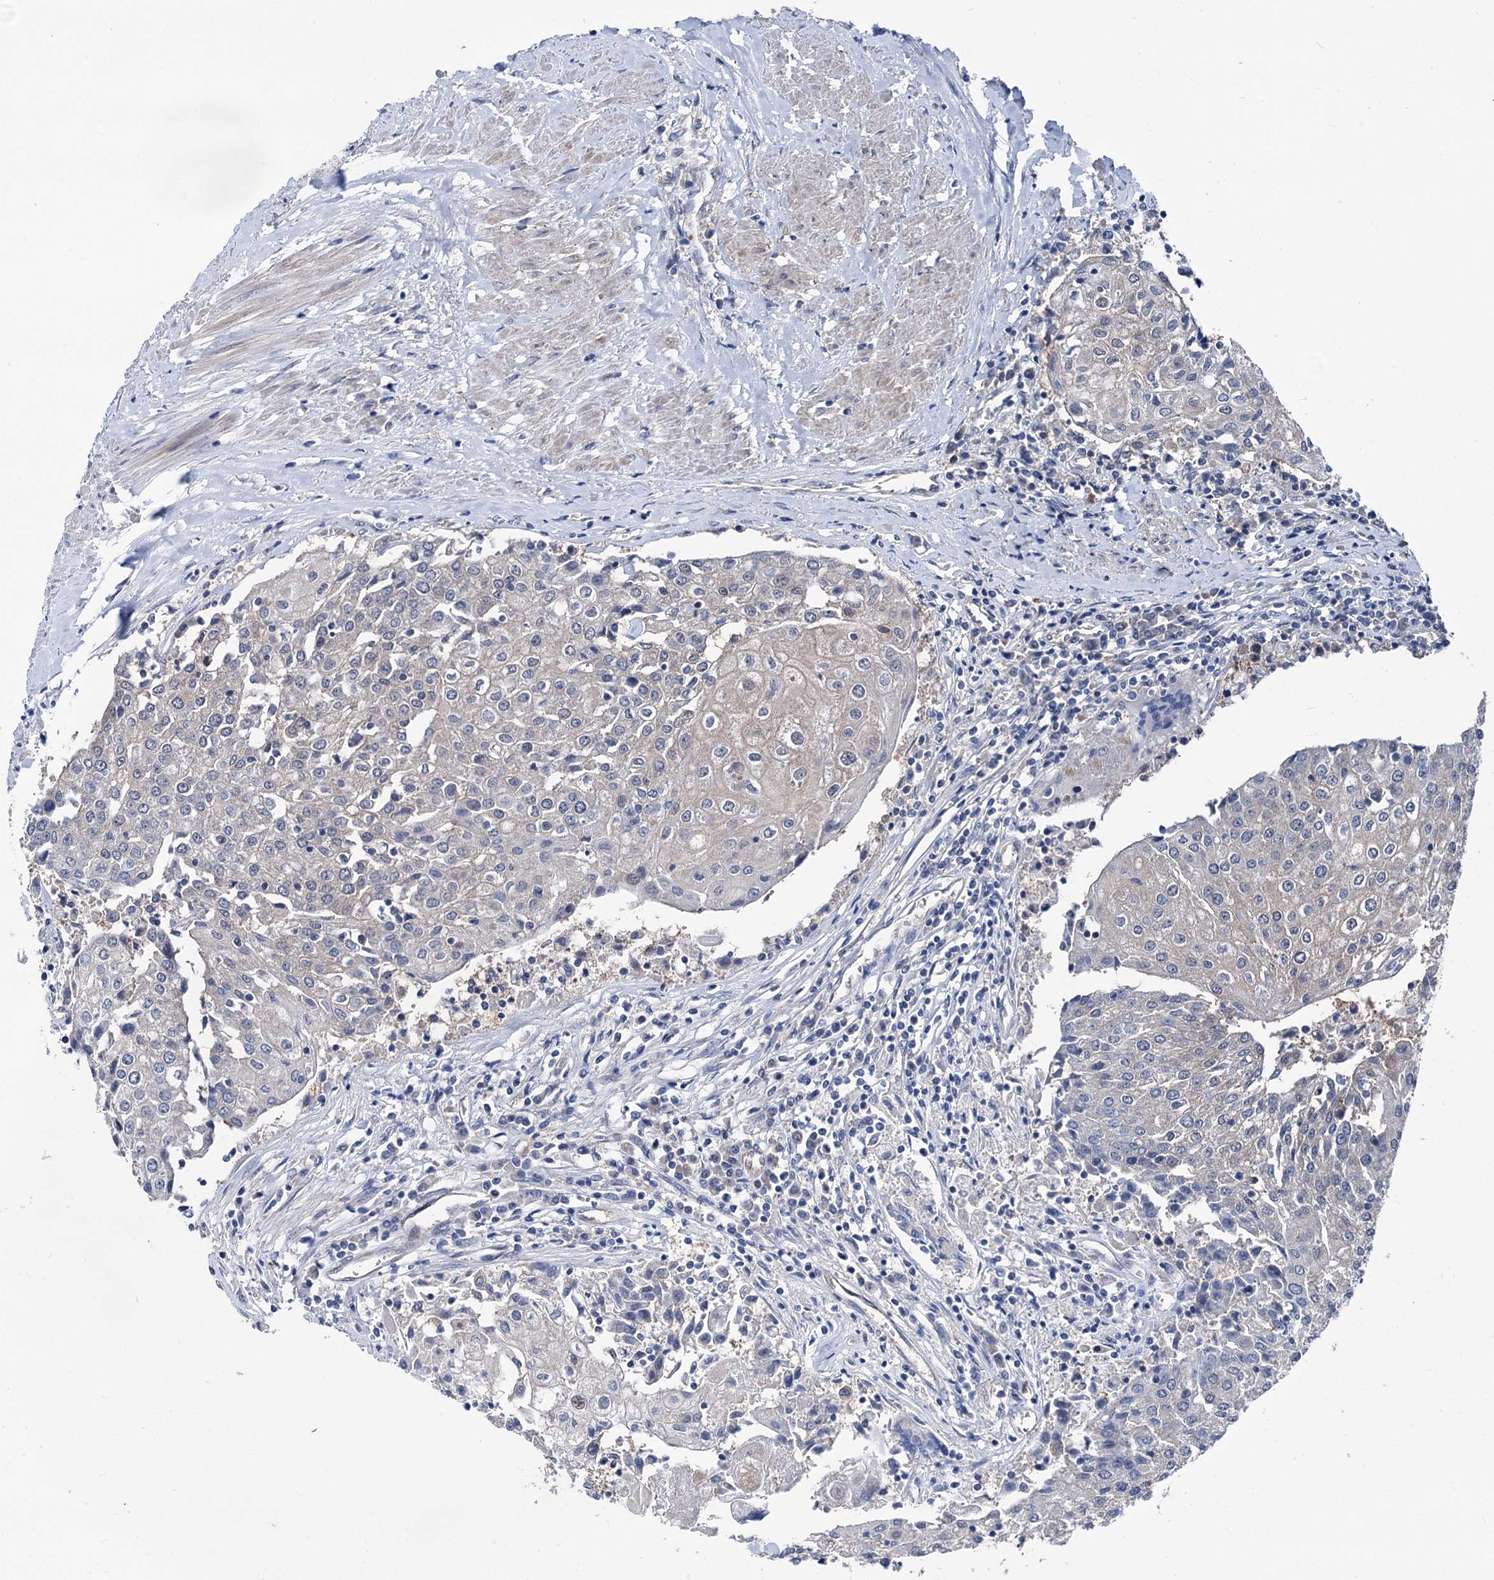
{"staining": {"intensity": "negative", "quantity": "none", "location": "none"}, "tissue": "urothelial cancer", "cell_type": "Tumor cells", "image_type": "cancer", "snomed": [{"axis": "morphology", "description": "Urothelial carcinoma, High grade"}, {"axis": "topography", "description": "Urinary bladder"}], "caption": "IHC photomicrograph of human urothelial cancer stained for a protein (brown), which displays no positivity in tumor cells.", "gene": "GLO1", "patient": {"sex": "female", "age": 85}}